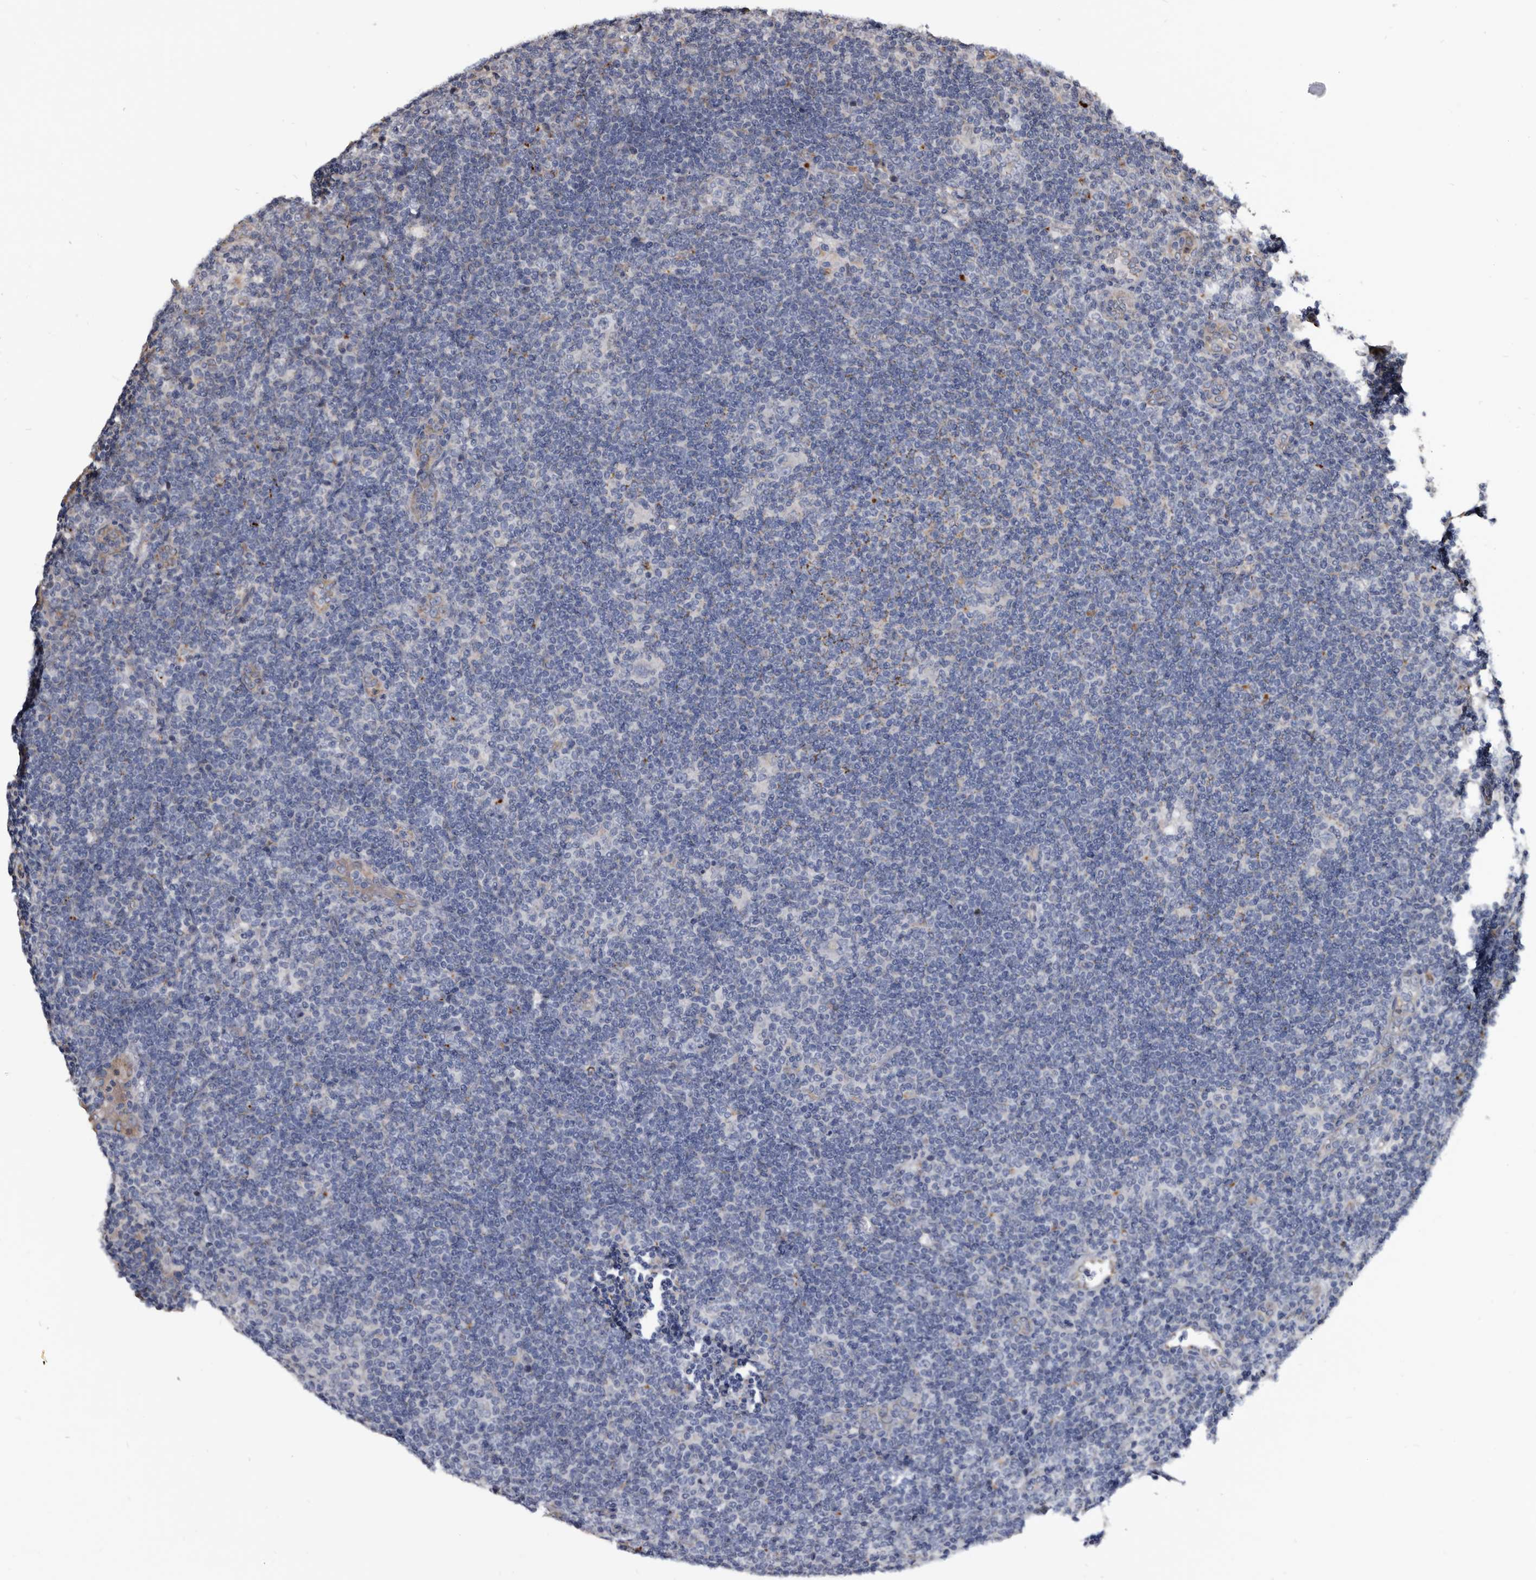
{"staining": {"intensity": "negative", "quantity": "none", "location": "none"}, "tissue": "lymphoma", "cell_type": "Tumor cells", "image_type": "cancer", "snomed": [{"axis": "morphology", "description": "Hodgkin's disease, NOS"}, {"axis": "topography", "description": "Lymph node"}], "caption": "Immunohistochemical staining of human Hodgkin's disease displays no significant expression in tumor cells.", "gene": "CTSA", "patient": {"sex": "female", "age": 57}}